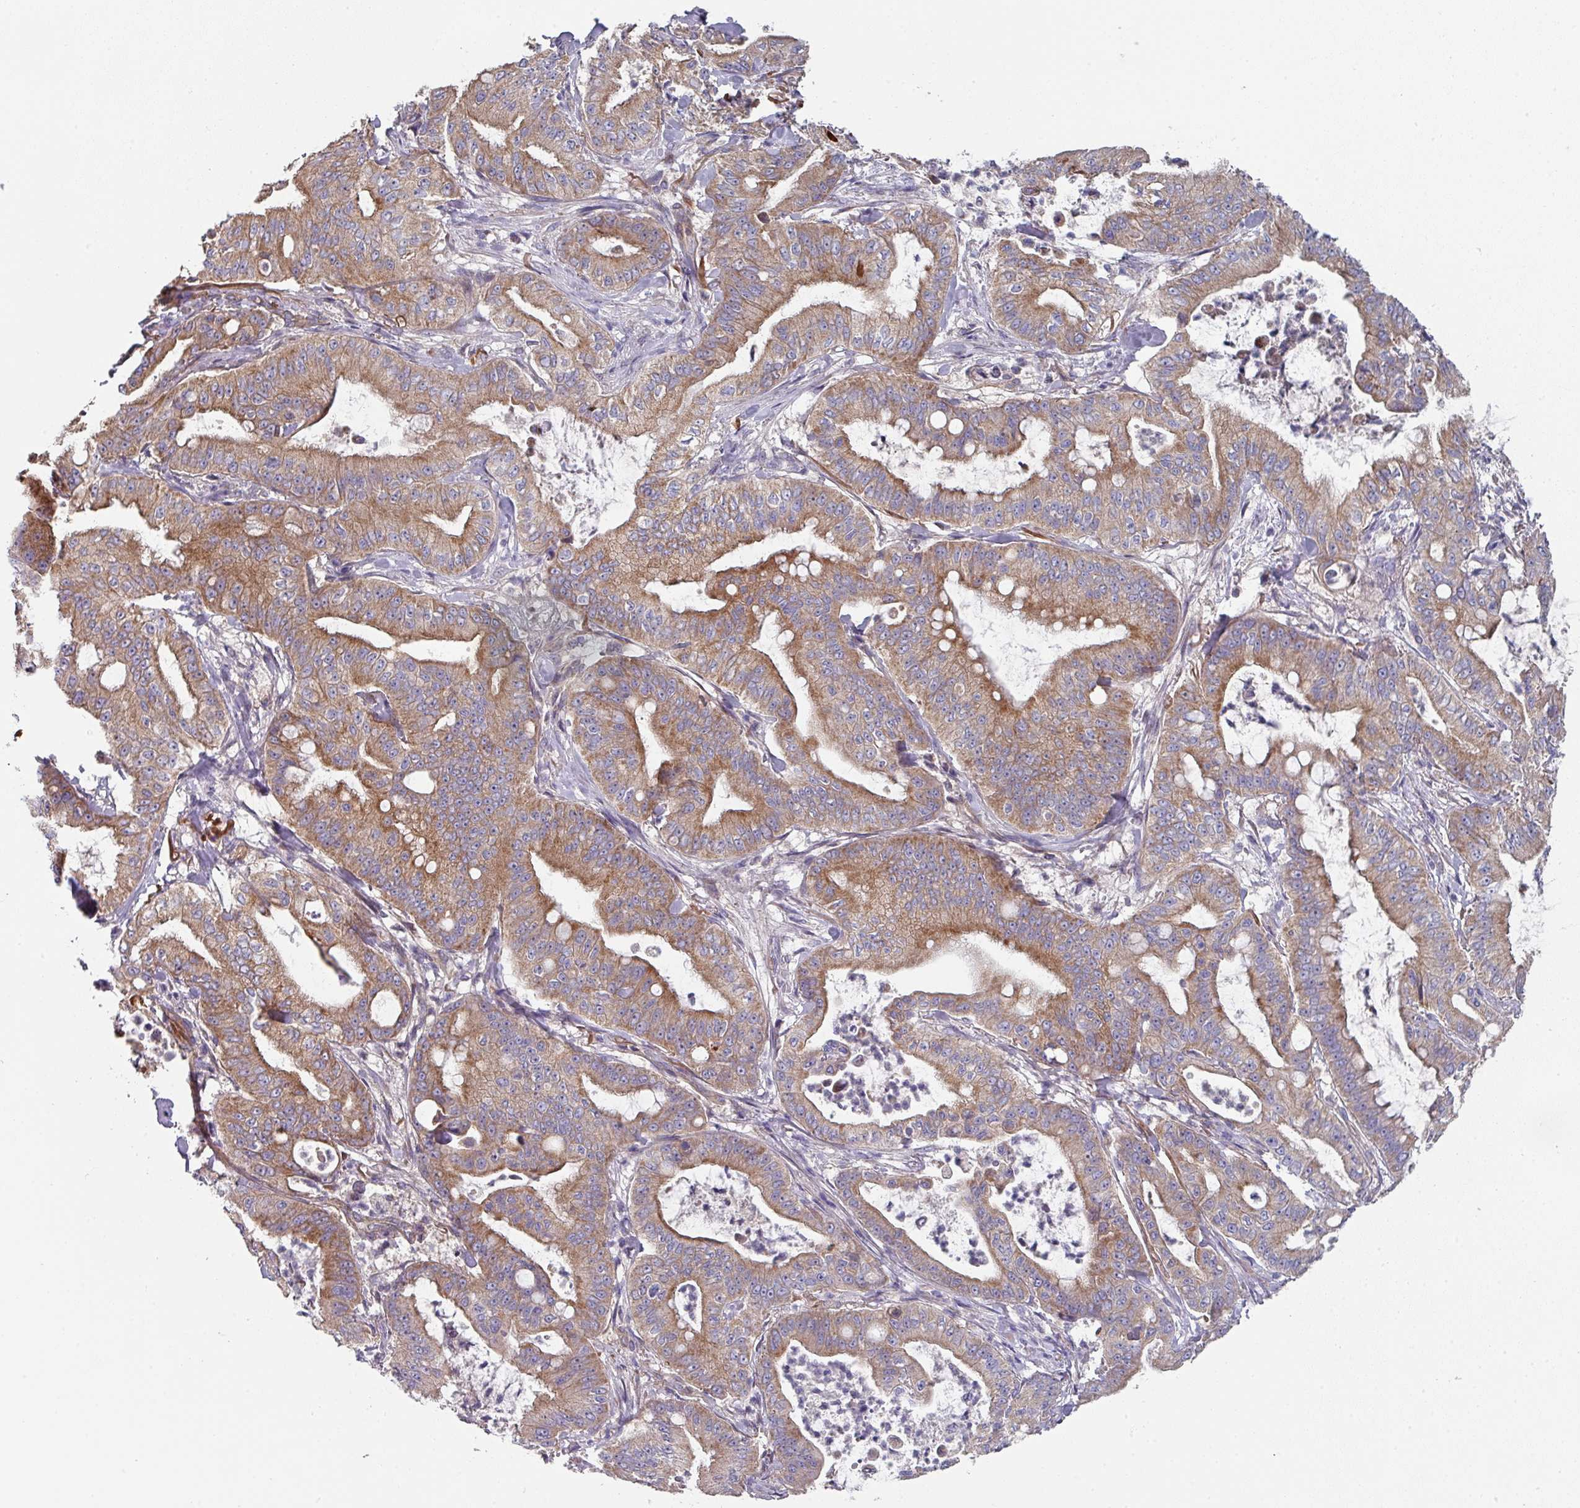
{"staining": {"intensity": "moderate", "quantity": ">75%", "location": "cytoplasmic/membranous"}, "tissue": "pancreatic cancer", "cell_type": "Tumor cells", "image_type": "cancer", "snomed": [{"axis": "morphology", "description": "Adenocarcinoma, NOS"}, {"axis": "topography", "description": "Pancreas"}], "caption": "The image displays a brown stain indicating the presence of a protein in the cytoplasmic/membranous of tumor cells in adenocarcinoma (pancreatic).", "gene": "DCAF12L2", "patient": {"sex": "male", "age": 71}}